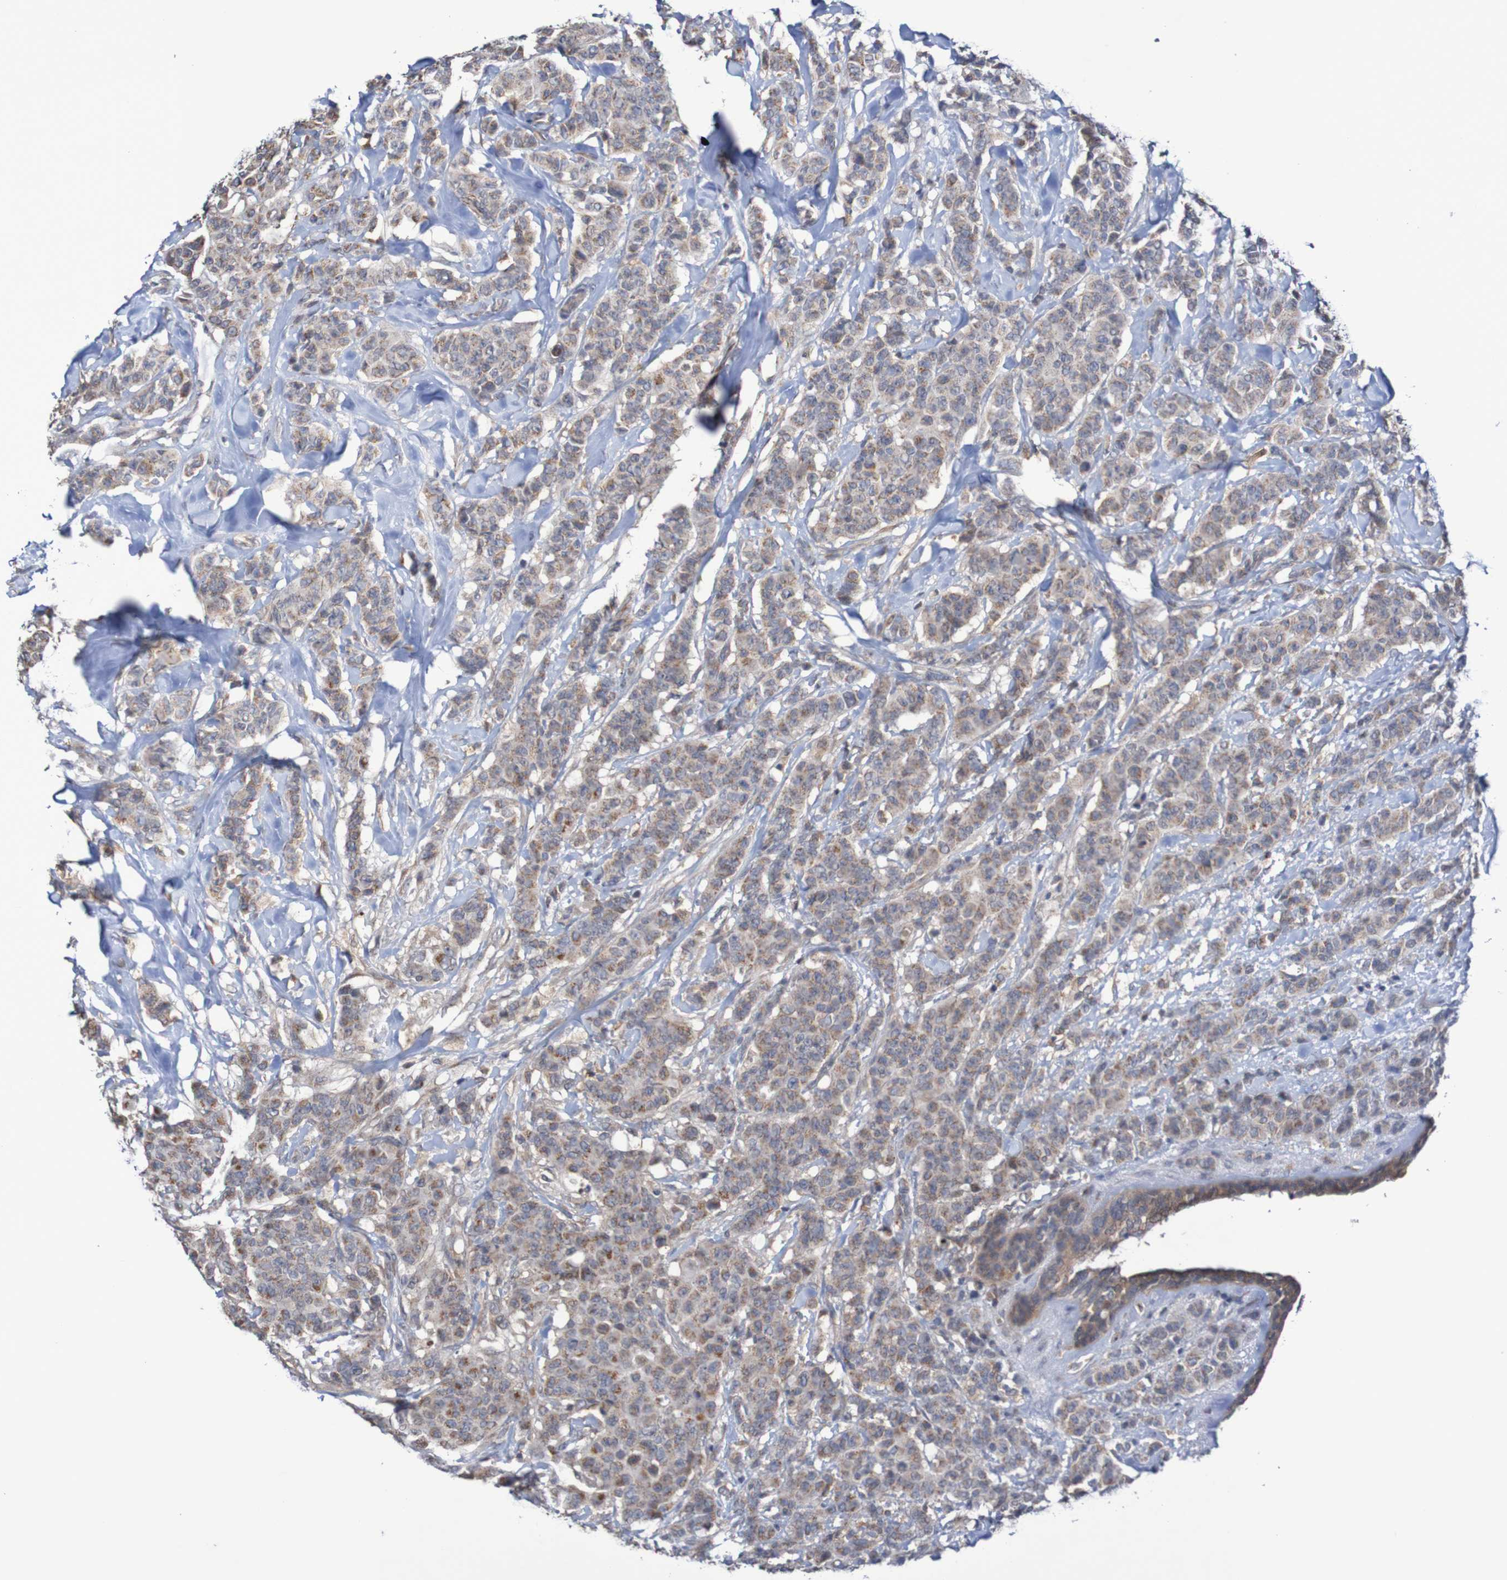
{"staining": {"intensity": "moderate", "quantity": "25%-75%", "location": "cytoplasmic/membranous"}, "tissue": "breast cancer", "cell_type": "Tumor cells", "image_type": "cancer", "snomed": [{"axis": "morphology", "description": "Normal tissue, NOS"}, {"axis": "morphology", "description": "Duct carcinoma"}, {"axis": "topography", "description": "Breast"}], "caption": "Breast cancer stained for a protein (brown) displays moderate cytoplasmic/membranous positive staining in approximately 25%-75% of tumor cells.", "gene": "C3orf18", "patient": {"sex": "female", "age": 40}}